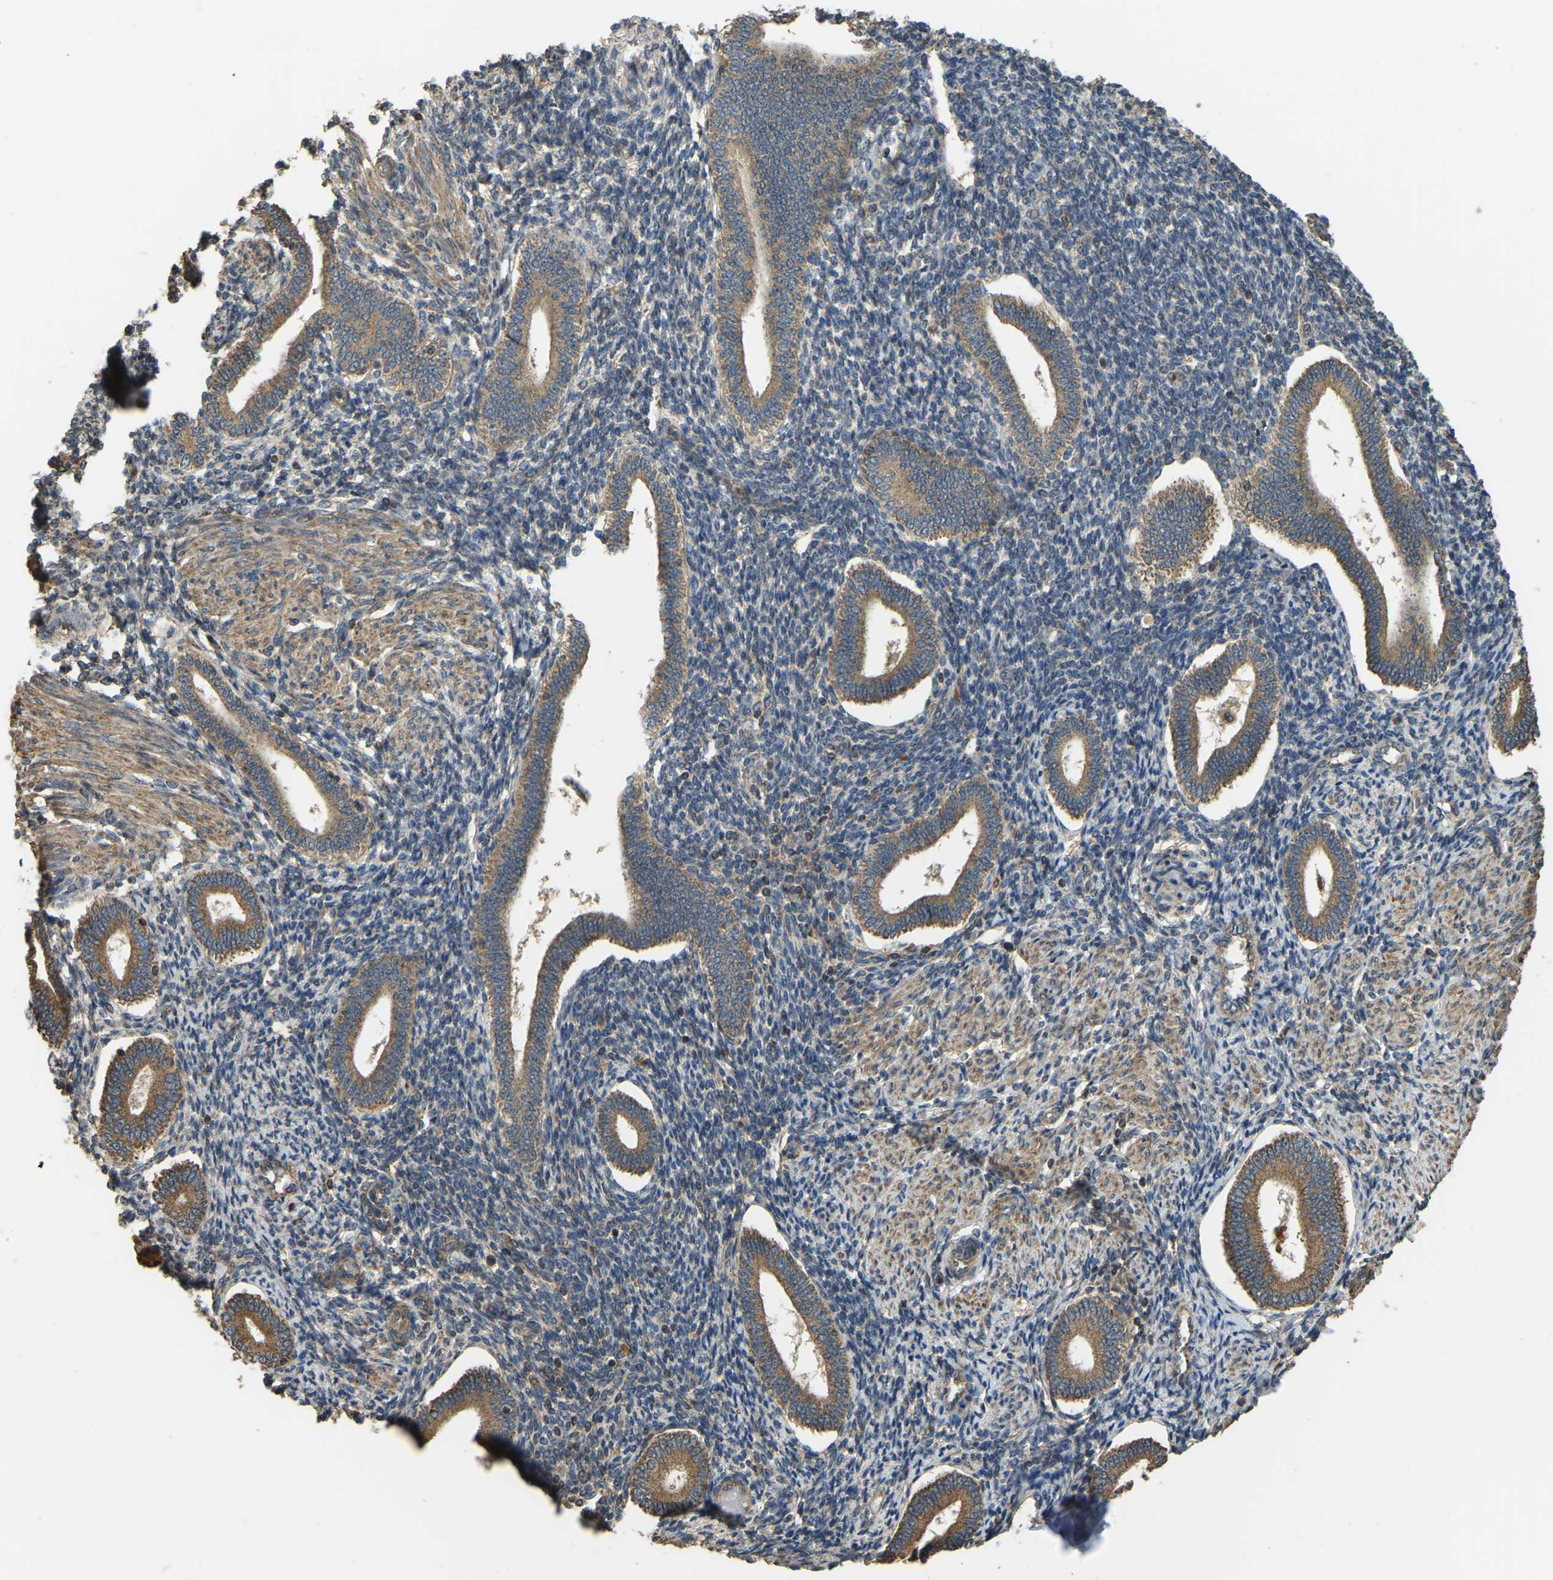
{"staining": {"intensity": "moderate", "quantity": "25%-75%", "location": "cytoplasmic/membranous"}, "tissue": "endometrium", "cell_type": "Cells in endometrial stroma", "image_type": "normal", "snomed": [{"axis": "morphology", "description": "Normal tissue, NOS"}, {"axis": "topography", "description": "Endometrium"}], "caption": "IHC image of benign endometrium: human endometrium stained using immunohistochemistry shows medium levels of moderate protein expression localized specifically in the cytoplasmic/membranous of cells in endometrial stroma, appearing as a cytoplasmic/membranous brown color.", "gene": "GNG2", "patient": {"sex": "female", "age": 42}}